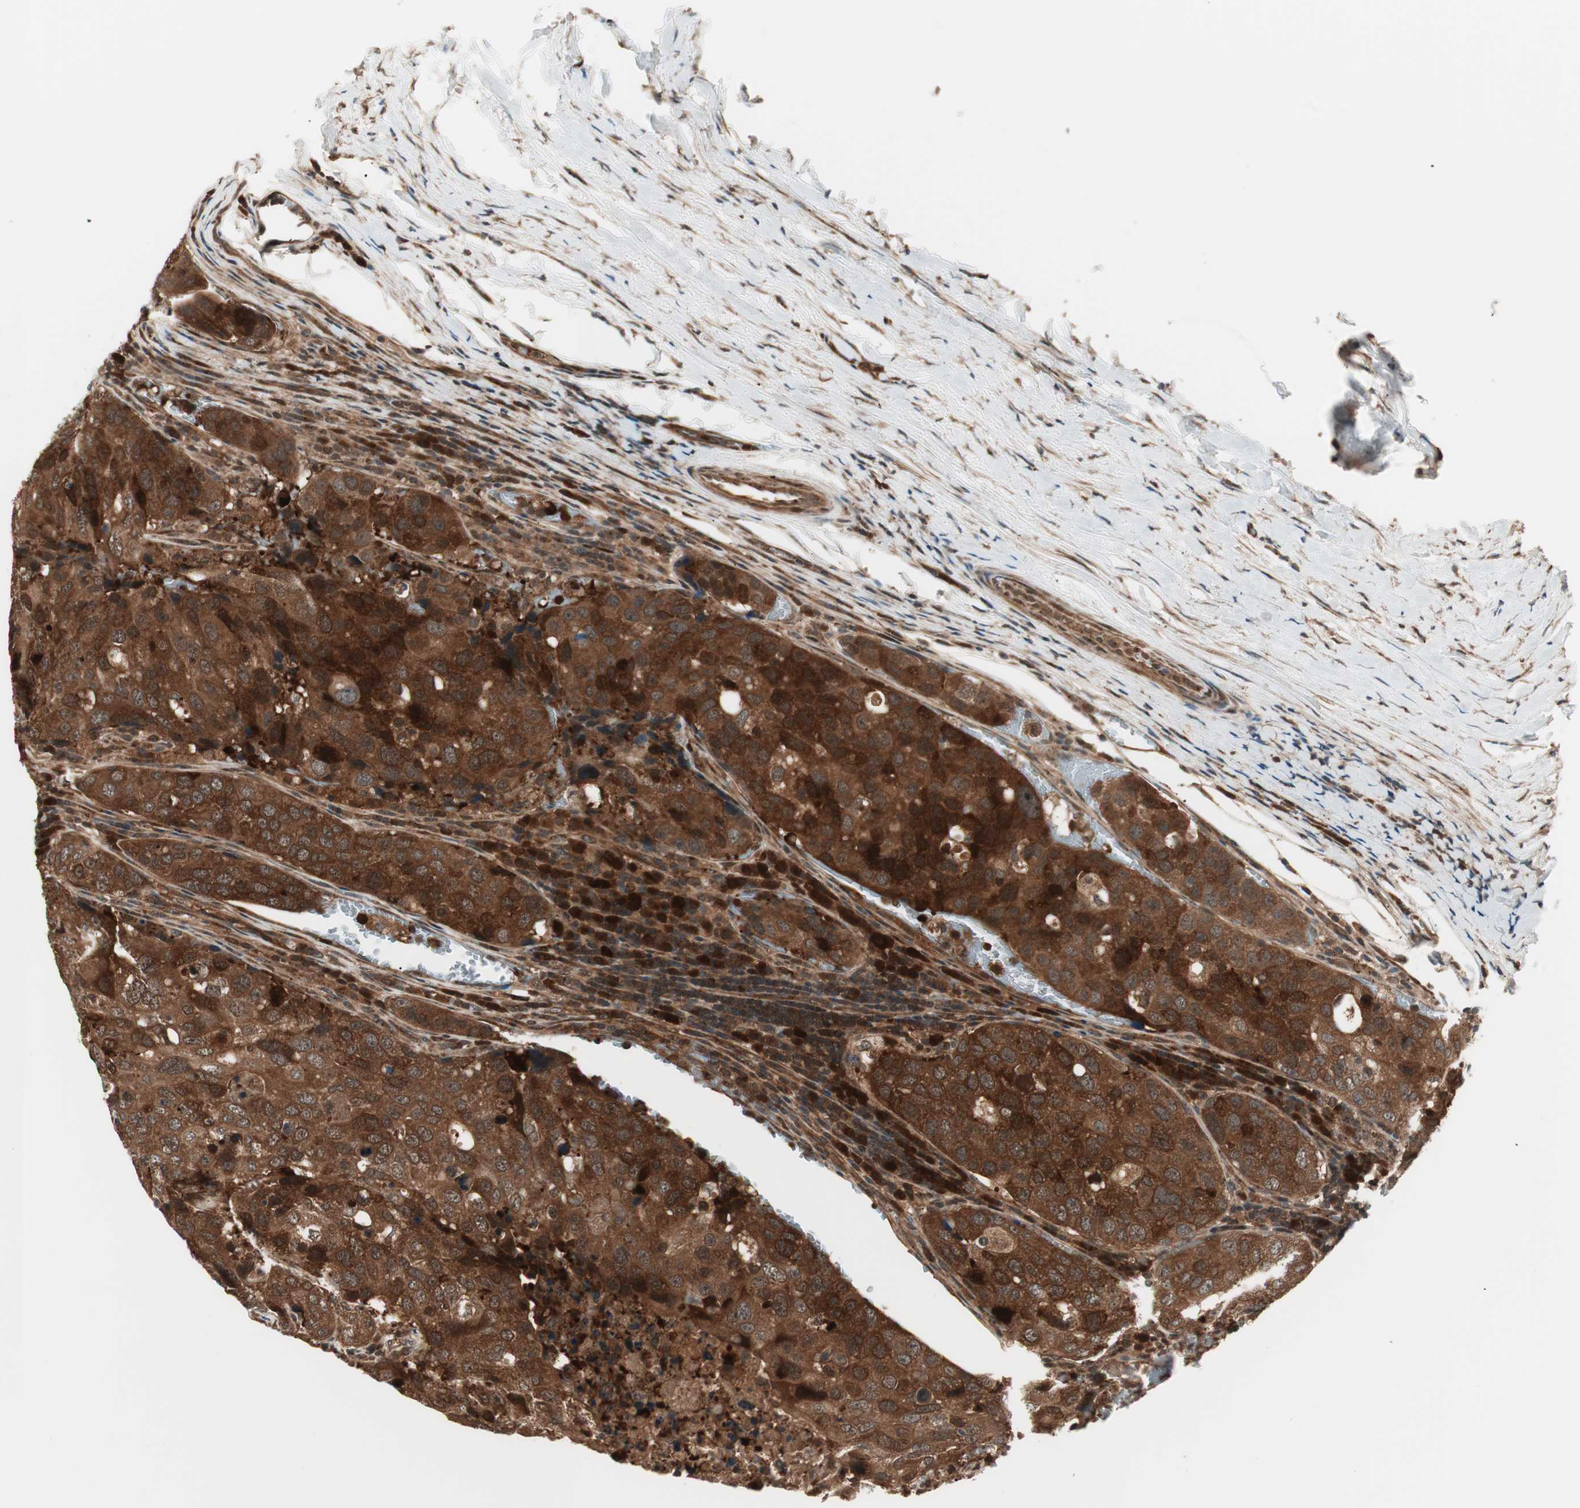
{"staining": {"intensity": "strong", "quantity": ">75%", "location": "cytoplasmic/membranous"}, "tissue": "urothelial cancer", "cell_type": "Tumor cells", "image_type": "cancer", "snomed": [{"axis": "morphology", "description": "Urothelial carcinoma, High grade"}, {"axis": "topography", "description": "Lymph node"}, {"axis": "topography", "description": "Urinary bladder"}], "caption": "IHC photomicrograph of urothelial cancer stained for a protein (brown), which displays high levels of strong cytoplasmic/membranous expression in about >75% of tumor cells.", "gene": "PRKG2", "patient": {"sex": "male", "age": 51}}